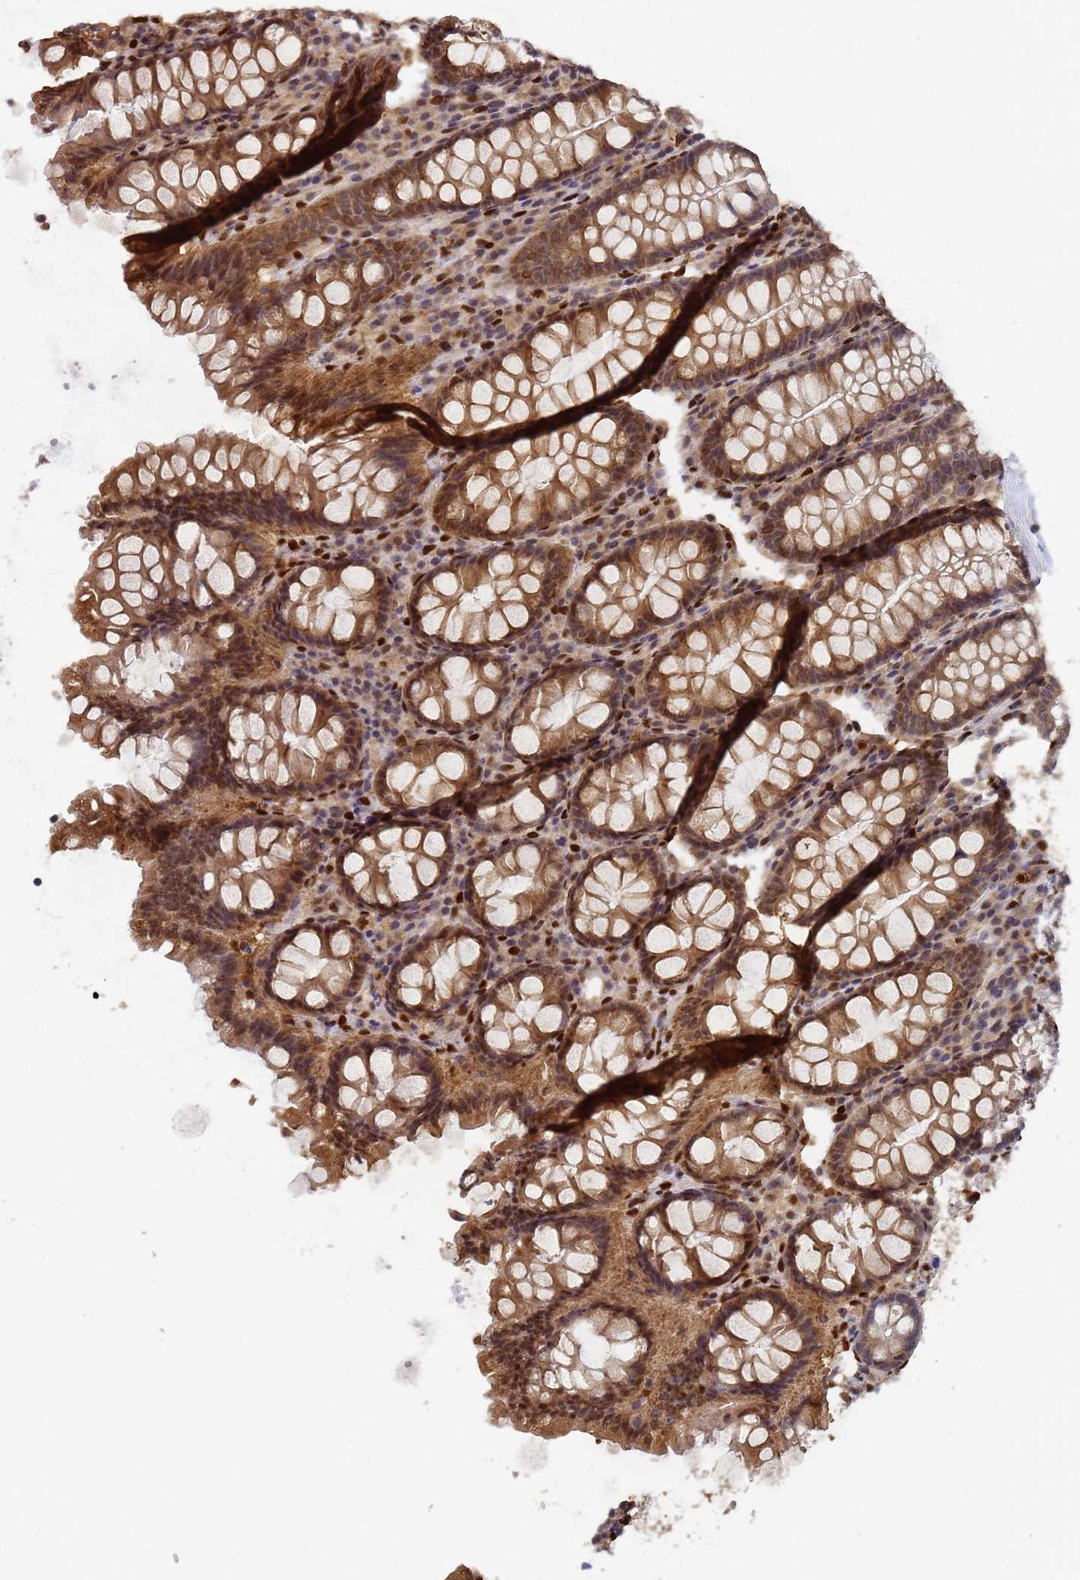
{"staining": {"intensity": "strong", "quantity": ">75%", "location": "nuclear"}, "tissue": "colon", "cell_type": "Endothelial cells", "image_type": "normal", "snomed": [{"axis": "morphology", "description": "Normal tissue, NOS"}, {"axis": "topography", "description": "Colon"}], "caption": "Endothelial cells demonstrate strong nuclear expression in approximately >75% of cells in benign colon.", "gene": "SECISBP2", "patient": {"sex": "female", "age": 79}}